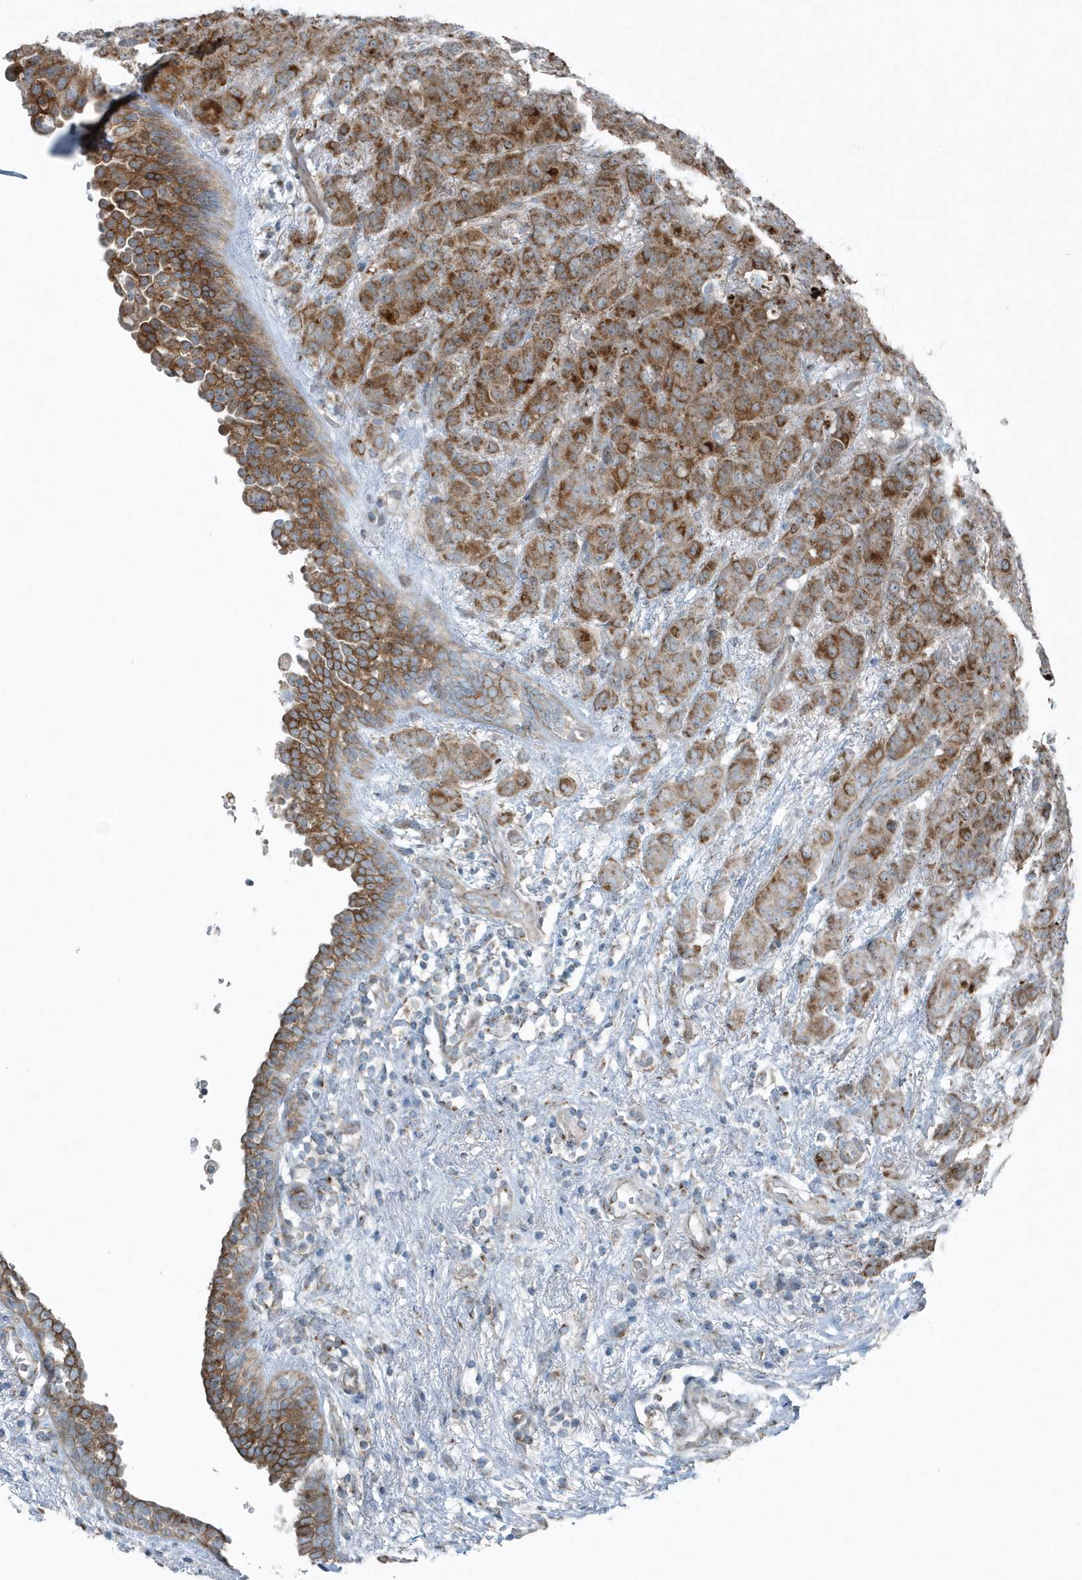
{"staining": {"intensity": "moderate", "quantity": ">75%", "location": "cytoplasmic/membranous"}, "tissue": "breast cancer", "cell_type": "Tumor cells", "image_type": "cancer", "snomed": [{"axis": "morphology", "description": "Duct carcinoma"}, {"axis": "topography", "description": "Breast"}], "caption": "Breast infiltrating ductal carcinoma tissue reveals moderate cytoplasmic/membranous staining in approximately >75% of tumor cells The staining is performed using DAB brown chromogen to label protein expression. The nuclei are counter-stained blue using hematoxylin.", "gene": "GCC2", "patient": {"sex": "female", "age": 40}}